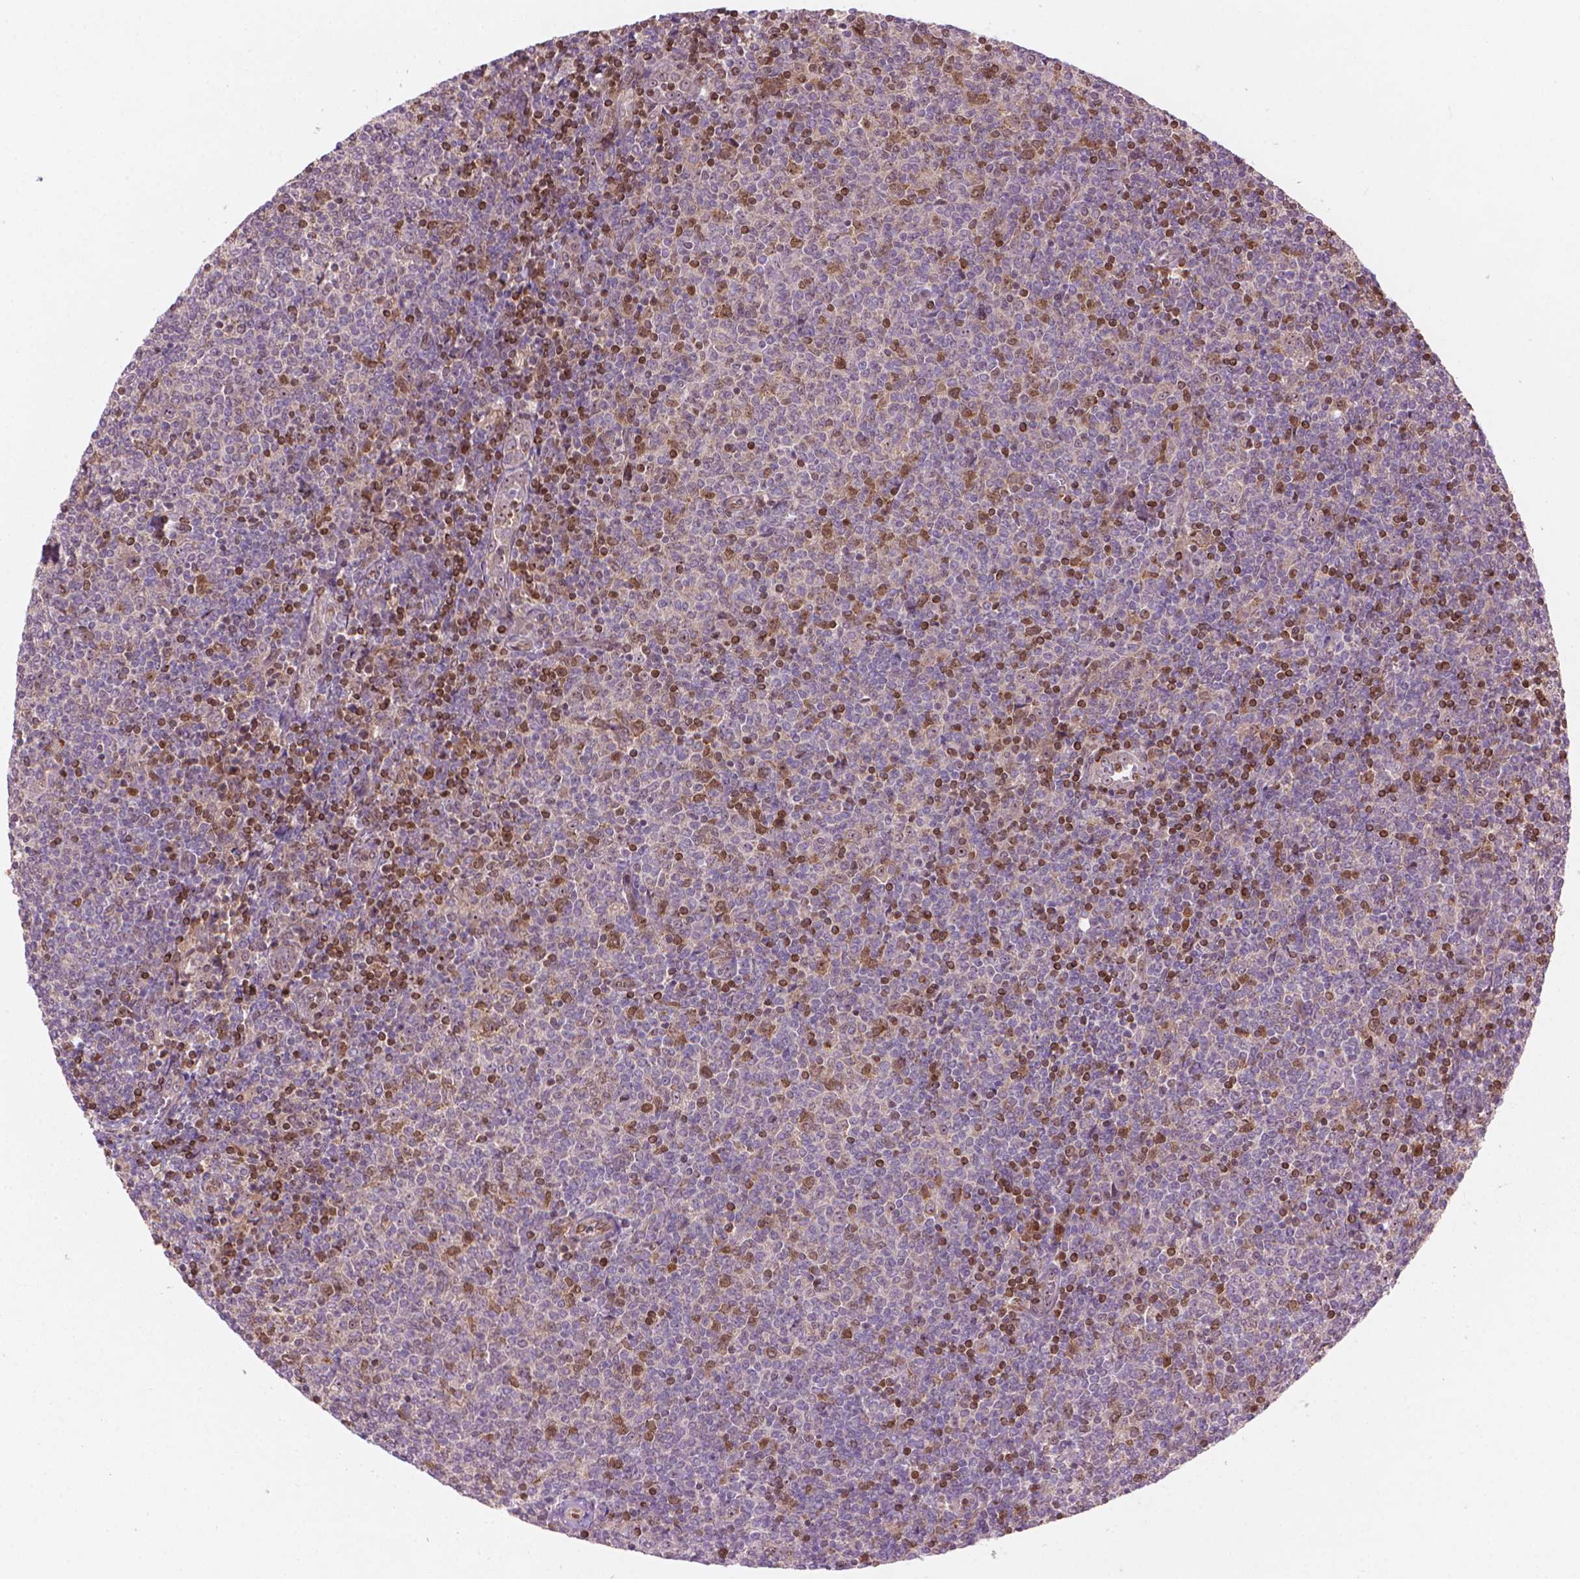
{"staining": {"intensity": "moderate", "quantity": "<25%", "location": "nuclear"}, "tissue": "lymphoma", "cell_type": "Tumor cells", "image_type": "cancer", "snomed": [{"axis": "morphology", "description": "Malignant lymphoma, non-Hodgkin's type, Low grade"}, {"axis": "topography", "description": "Lymph node"}], "caption": "A micrograph of malignant lymphoma, non-Hodgkin's type (low-grade) stained for a protein shows moderate nuclear brown staining in tumor cells.", "gene": "SMC2", "patient": {"sex": "male", "age": 52}}